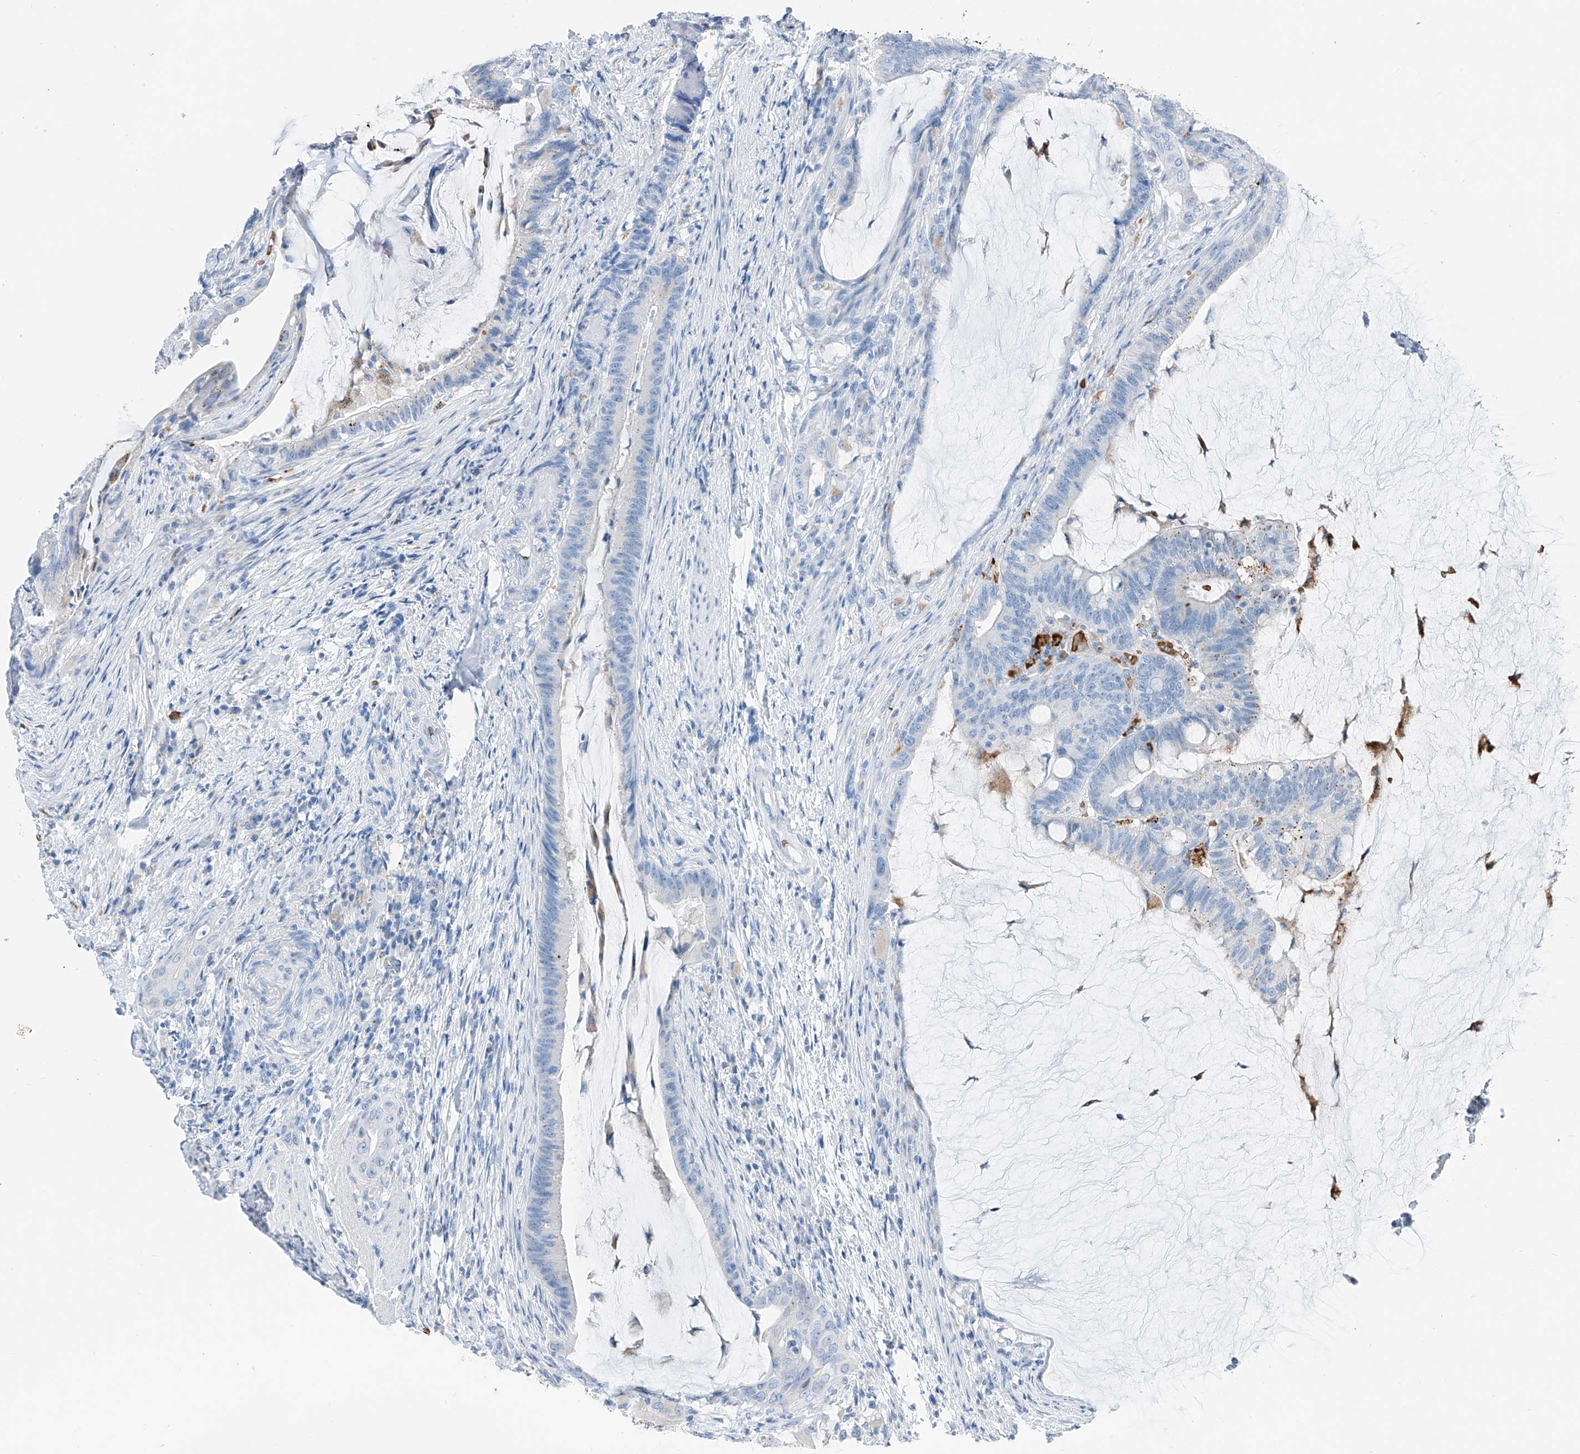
{"staining": {"intensity": "negative", "quantity": "none", "location": "none"}, "tissue": "colorectal cancer", "cell_type": "Tumor cells", "image_type": "cancer", "snomed": [{"axis": "morphology", "description": "Adenocarcinoma, NOS"}, {"axis": "topography", "description": "Colon"}], "caption": "Tumor cells show no significant positivity in colorectal cancer (adenocarcinoma).", "gene": "PRSS23", "patient": {"sex": "female", "age": 66}}